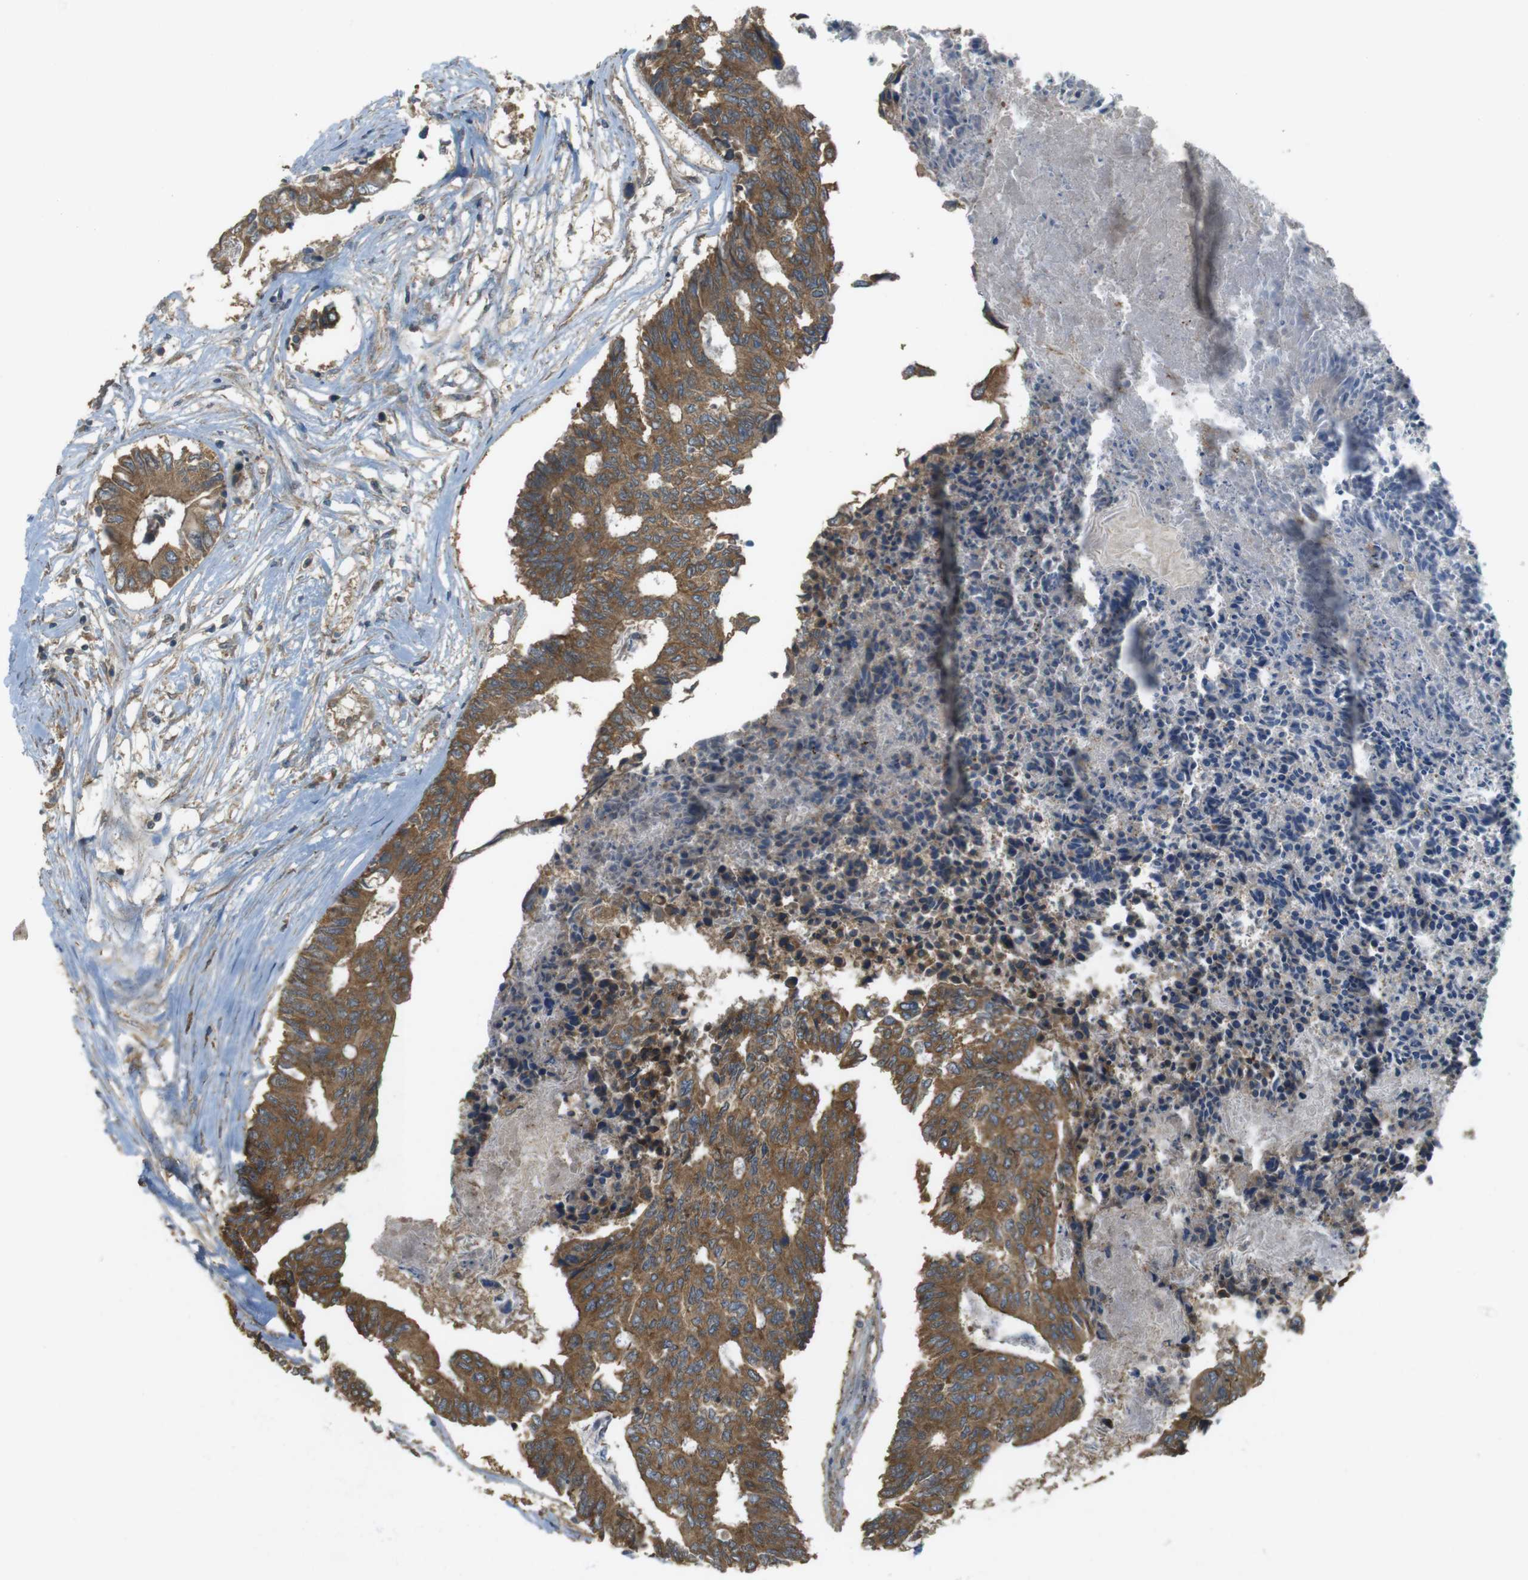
{"staining": {"intensity": "moderate", "quantity": ">75%", "location": "cytoplasmic/membranous"}, "tissue": "colorectal cancer", "cell_type": "Tumor cells", "image_type": "cancer", "snomed": [{"axis": "morphology", "description": "Adenocarcinoma, NOS"}, {"axis": "topography", "description": "Rectum"}], "caption": "The histopathology image reveals a brown stain indicating the presence of a protein in the cytoplasmic/membranous of tumor cells in colorectal adenocarcinoma.", "gene": "ZDHHC20", "patient": {"sex": "male", "age": 63}}